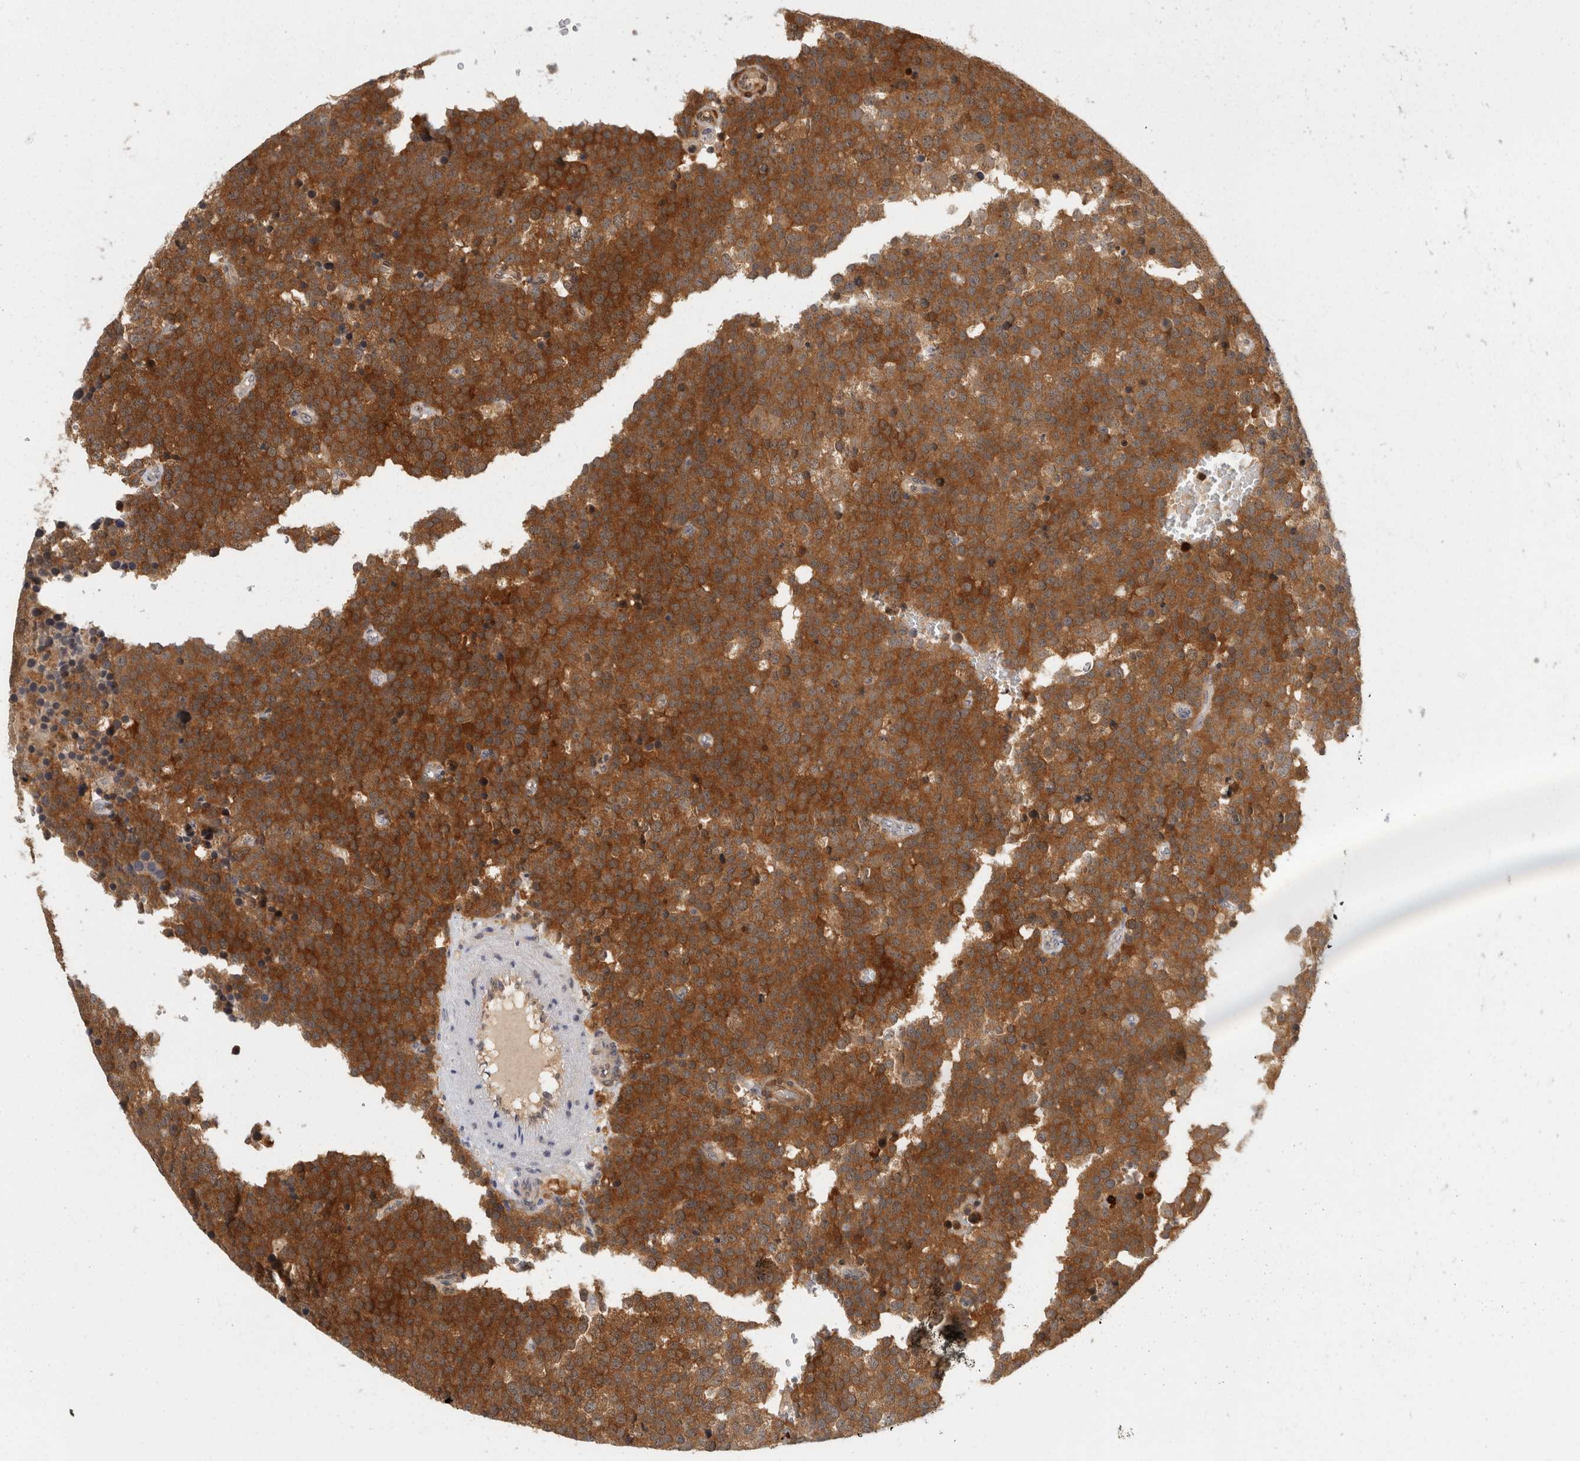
{"staining": {"intensity": "moderate", "quantity": ">75%", "location": "cytoplasmic/membranous"}, "tissue": "testis cancer", "cell_type": "Tumor cells", "image_type": "cancer", "snomed": [{"axis": "morphology", "description": "Seminoma, NOS"}, {"axis": "topography", "description": "Testis"}], "caption": "An immunohistochemistry (IHC) histopathology image of tumor tissue is shown. Protein staining in brown shows moderate cytoplasmic/membranous positivity in testis cancer (seminoma) within tumor cells.", "gene": "ACAT2", "patient": {"sex": "male", "age": 71}}